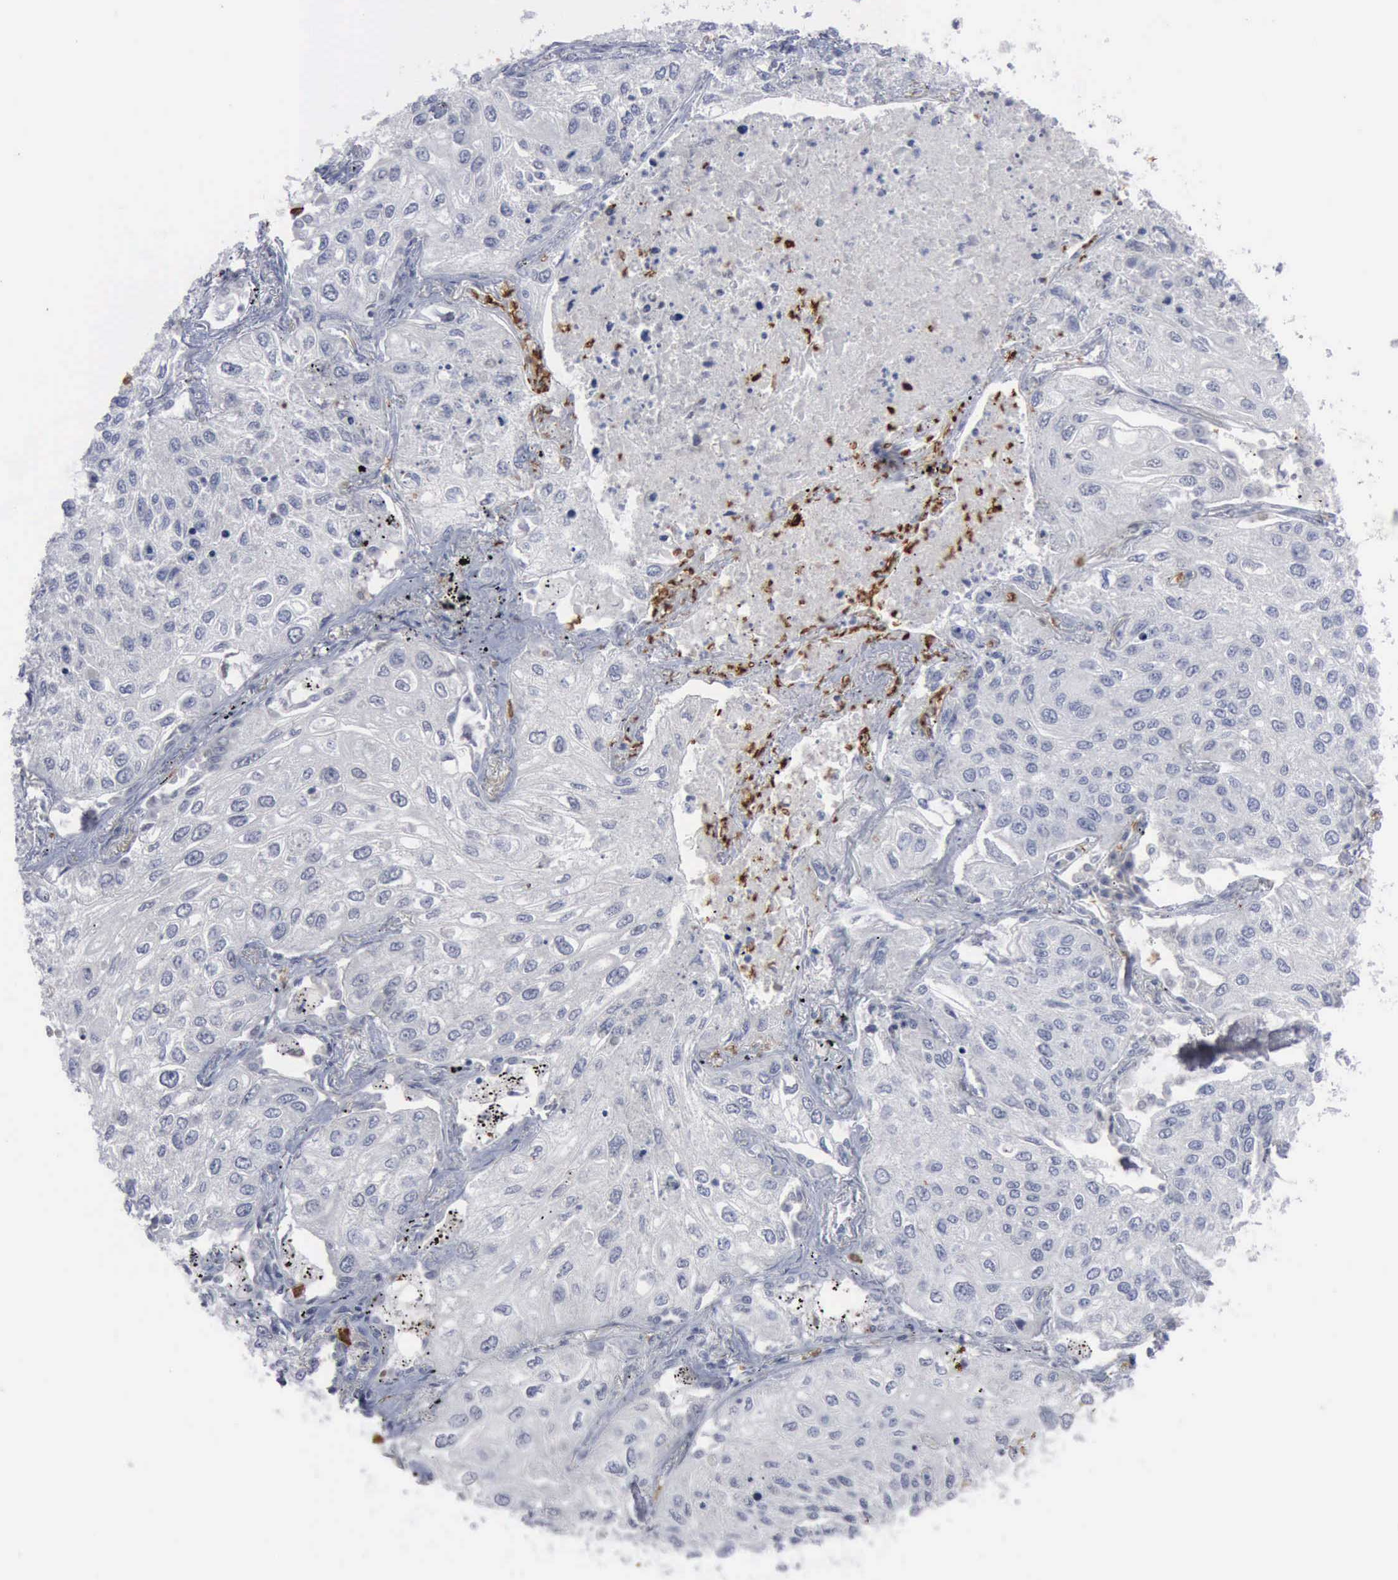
{"staining": {"intensity": "negative", "quantity": "none", "location": "none"}, "tissue": "lung cancer", "cell_type": "Tumor cells", "image_type": "cancer", "snomed": [{"axis": "morphology", "description": "Squamous cell carcinoma, NOS"}, {"axis": "topography", "description": "Lung"}], "caption": "Protein analysis of lung squamous cell carcinoma shows no significant positivity in tumor cells.", "gene": "TGFB1", "patient": {"sex": "male", "age": 75}}